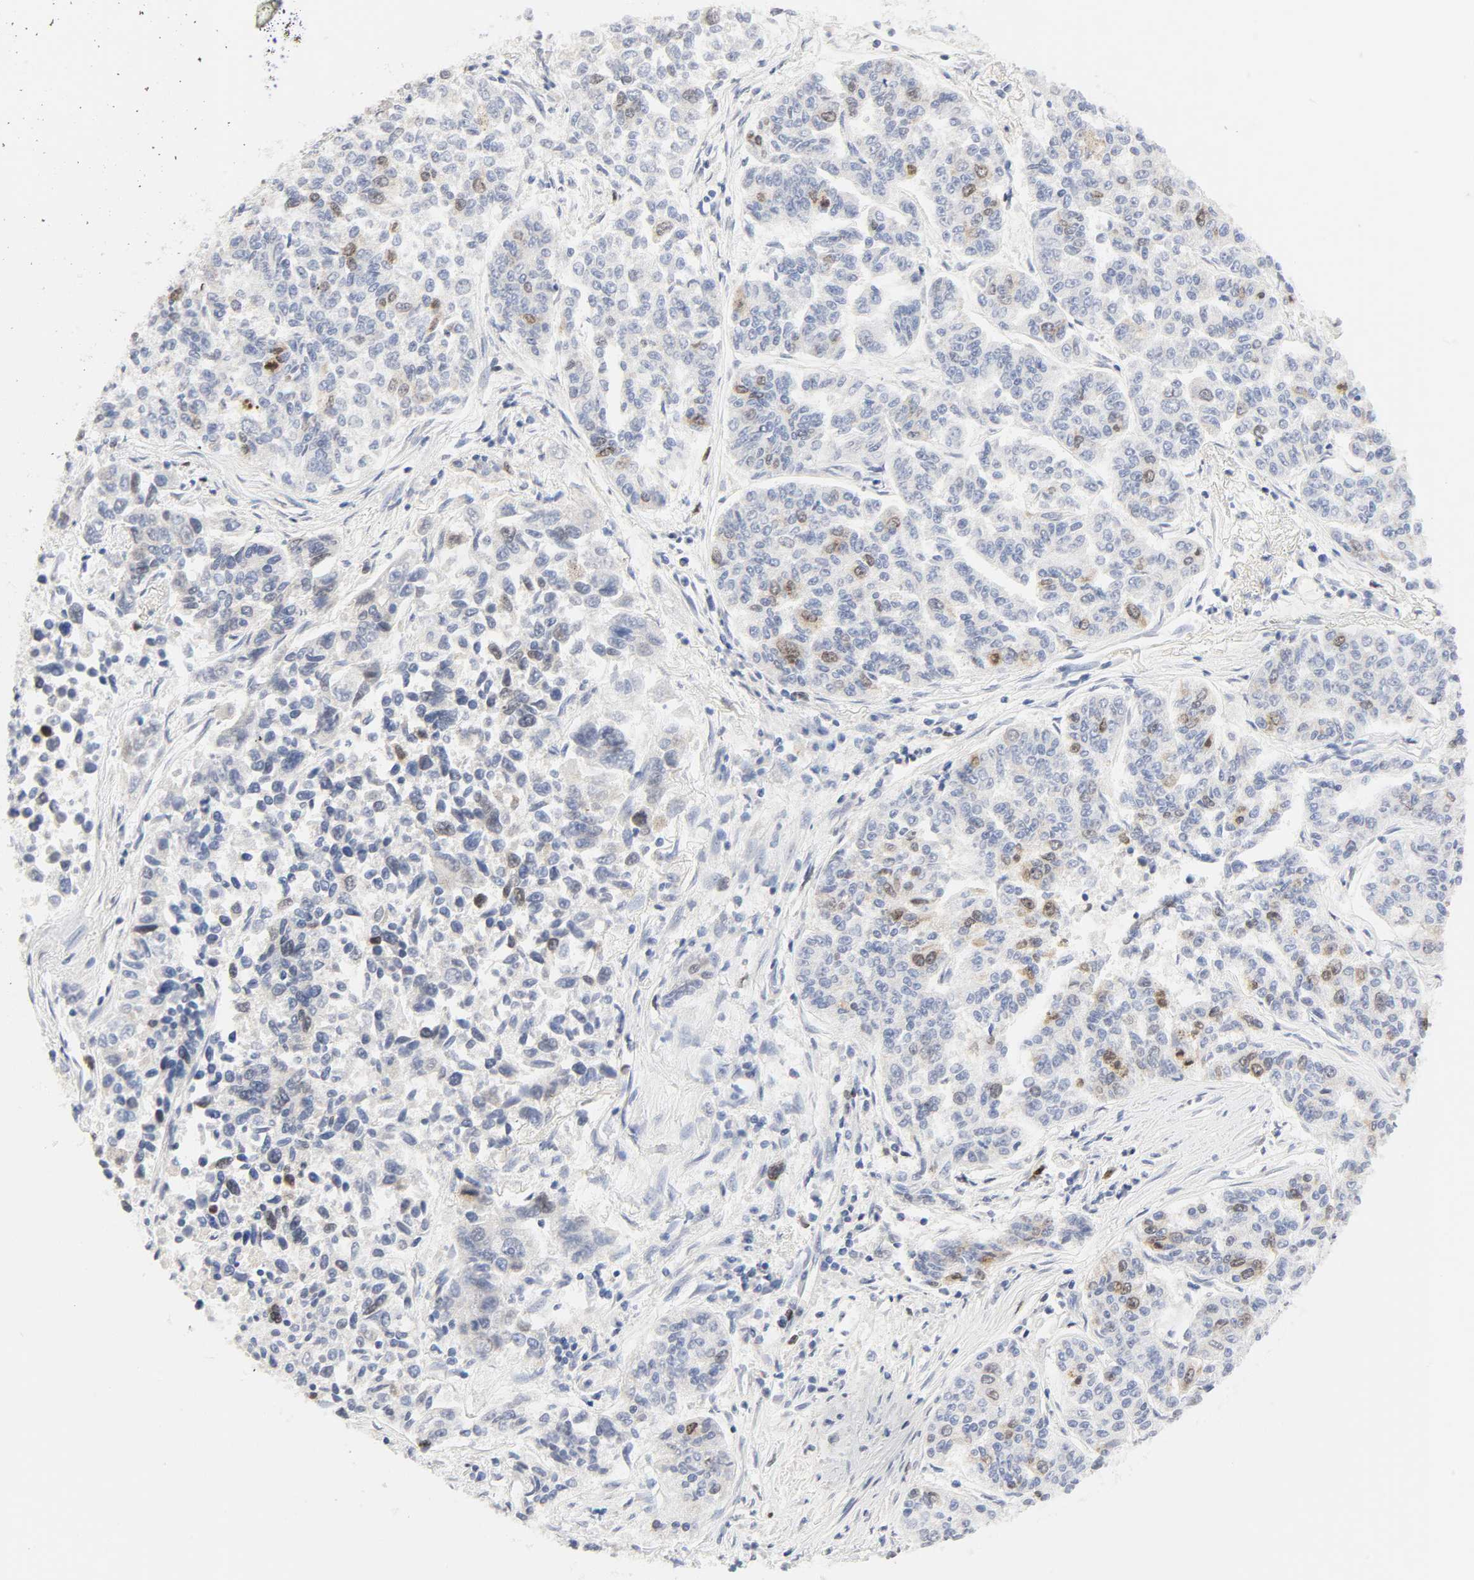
{"staining": {"intensity": "moderate", "quantity": "<25%", "location": "nuclear"}, "tissue": "lung cancer", "cell_type": "Tumor cells", "image_type": "cancer", "snomed": [{"axis": "morphology", "description": "Adenocarcinoma, NOS"}, {"axis": "topography", "description": "Lung"}], "caption": "Approximately <25% of tumor cells in human lung adenocarcinoma display moderate nuclear protein staining as visualized by brown immunohistochemical staining.", "gene": "BIRC5", "patient": {"sex": "male", "age": 84}}